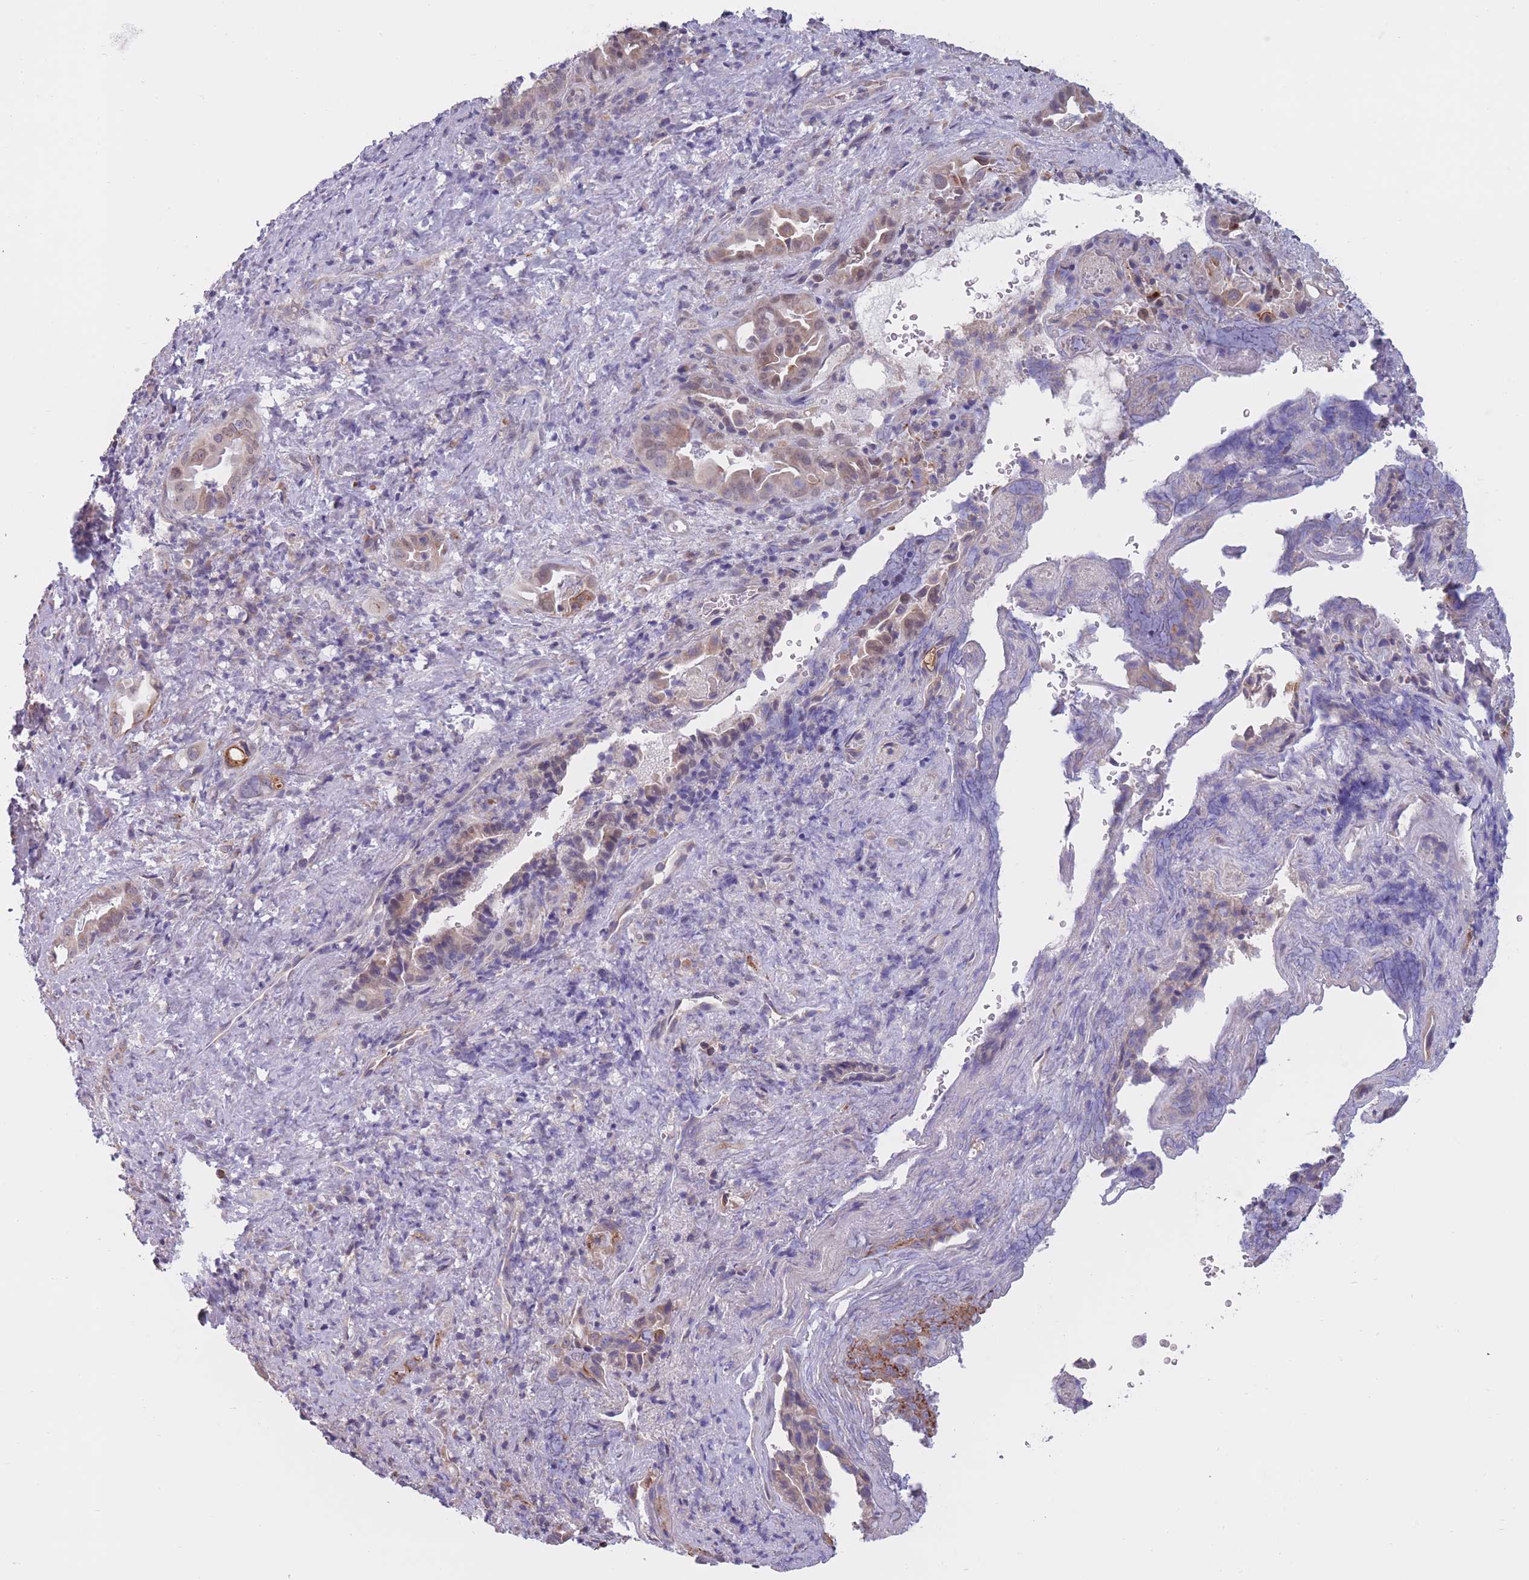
{"staining": {"intensity": "weak", "quantity": ">75%", "location": "cytoplasmic/membranous"}, "tissue": "liver cancer", "cell_type": "Tumor cells", "image_type": "cancer", "snomed": [{"axis": "morphology", "description": "Cholangiocarcinoma"}, {"axis": "topography", "description": "Liver"}], "caption": "Protein expression analysis of human liver cancer reveals weak cytoplasmic/membranous expression in approximately >75% of tumor cells. The protein is shown in brown color, while the nuclei are stained blue.", "gene": "COL27A1", "patient": {"sex": "female", "age": 68}}